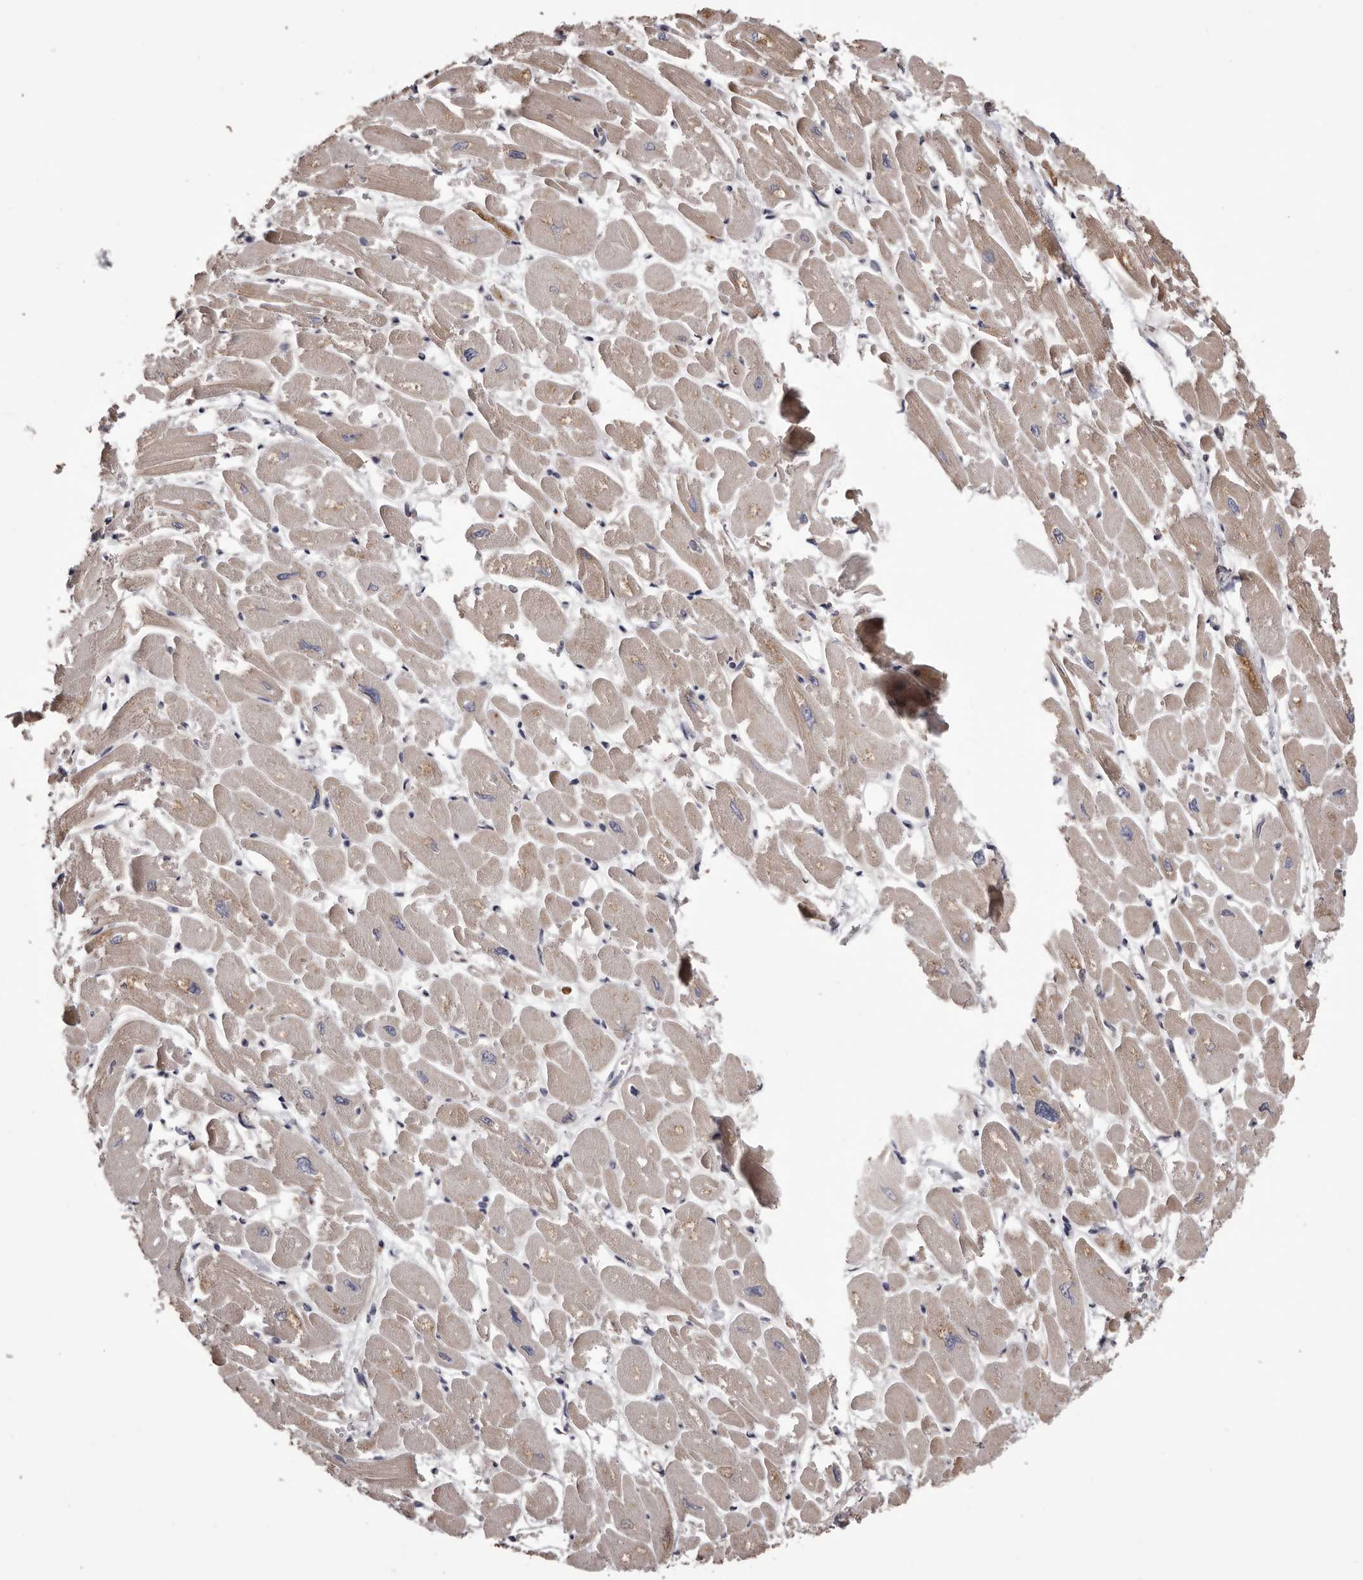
{"staining": {"intensity": "moderate", "quantity": "<25%", "location": "cytoplasmic/membranous"}, "tissue": "heart muscle", "cell_type": "Cardiomyocytes", "image_type": "normal", "snomed": [{"axis": "morphology", "description": "Normal tissue, NOS"}, {"axis": "topography", "description": "Heart"}], "caption": "Brown immunohistochemical staining in normal human heart muscle reveals moderate cytoplasmic/membranous staining in about <25% of cardiomyocytes. (DAB (3,3'-diaminobenzidine) IHC with brightfield microscopy, high magnification).", "gene": "CEP104", "patient": {"sex": "male", "age": 54}}